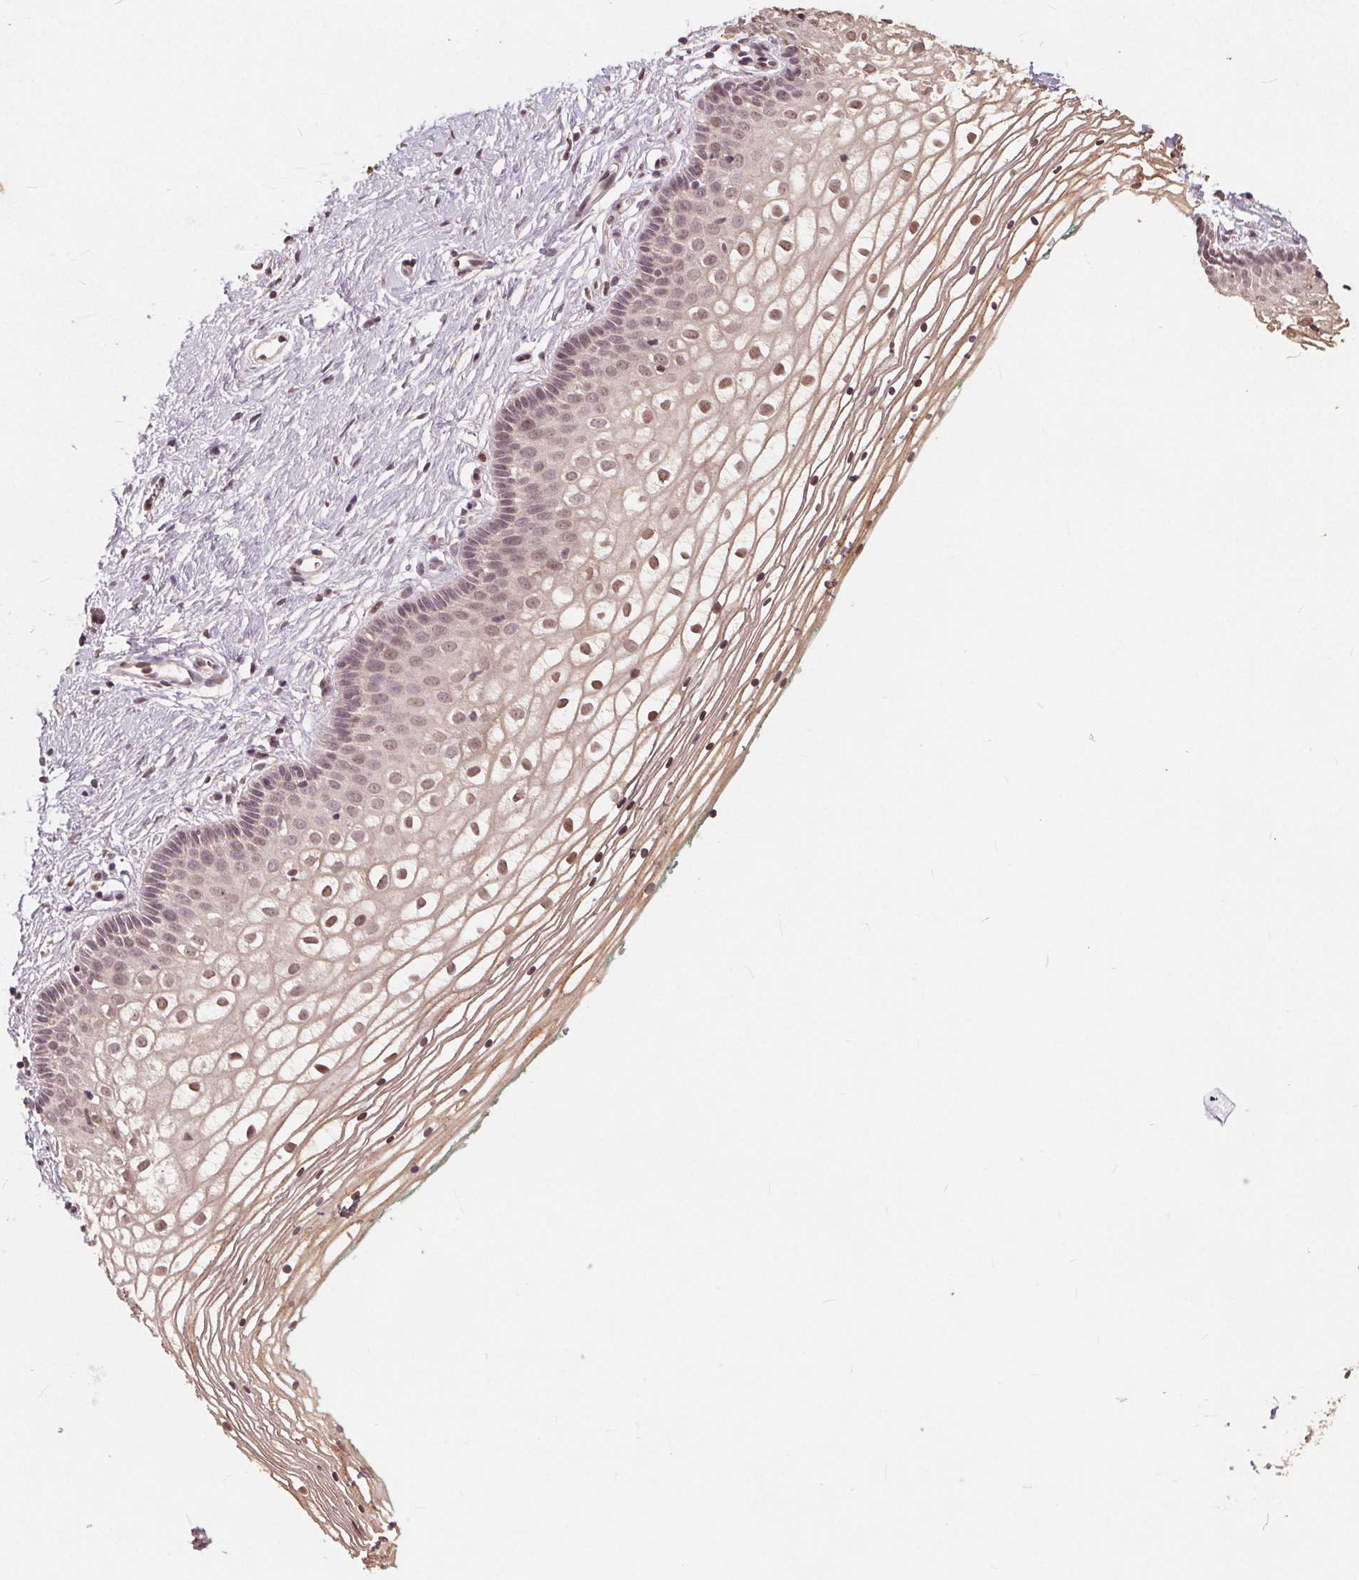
{"staining": {"intensity": "weak", "quantity": "25%-75%", "location": "nuclear"}, "tissue": "vagina", "cell_type": "Squamous epithelial cells", "image_type": "normal", "snomed": [{"axis": "morphology", "description": "Normal tissue, NOS"}, {"axis": "topography", "description": "Vagina"}], "caption": "Unremarkable vagina demonstrates weak nuclear expression in about 25%-75% of squamous epithelial cells (Brightfield microscopy of DAB IHC at high magnification)..", "gene": "DNMT3B", "patient": {"sex": "female", "age": 36}}